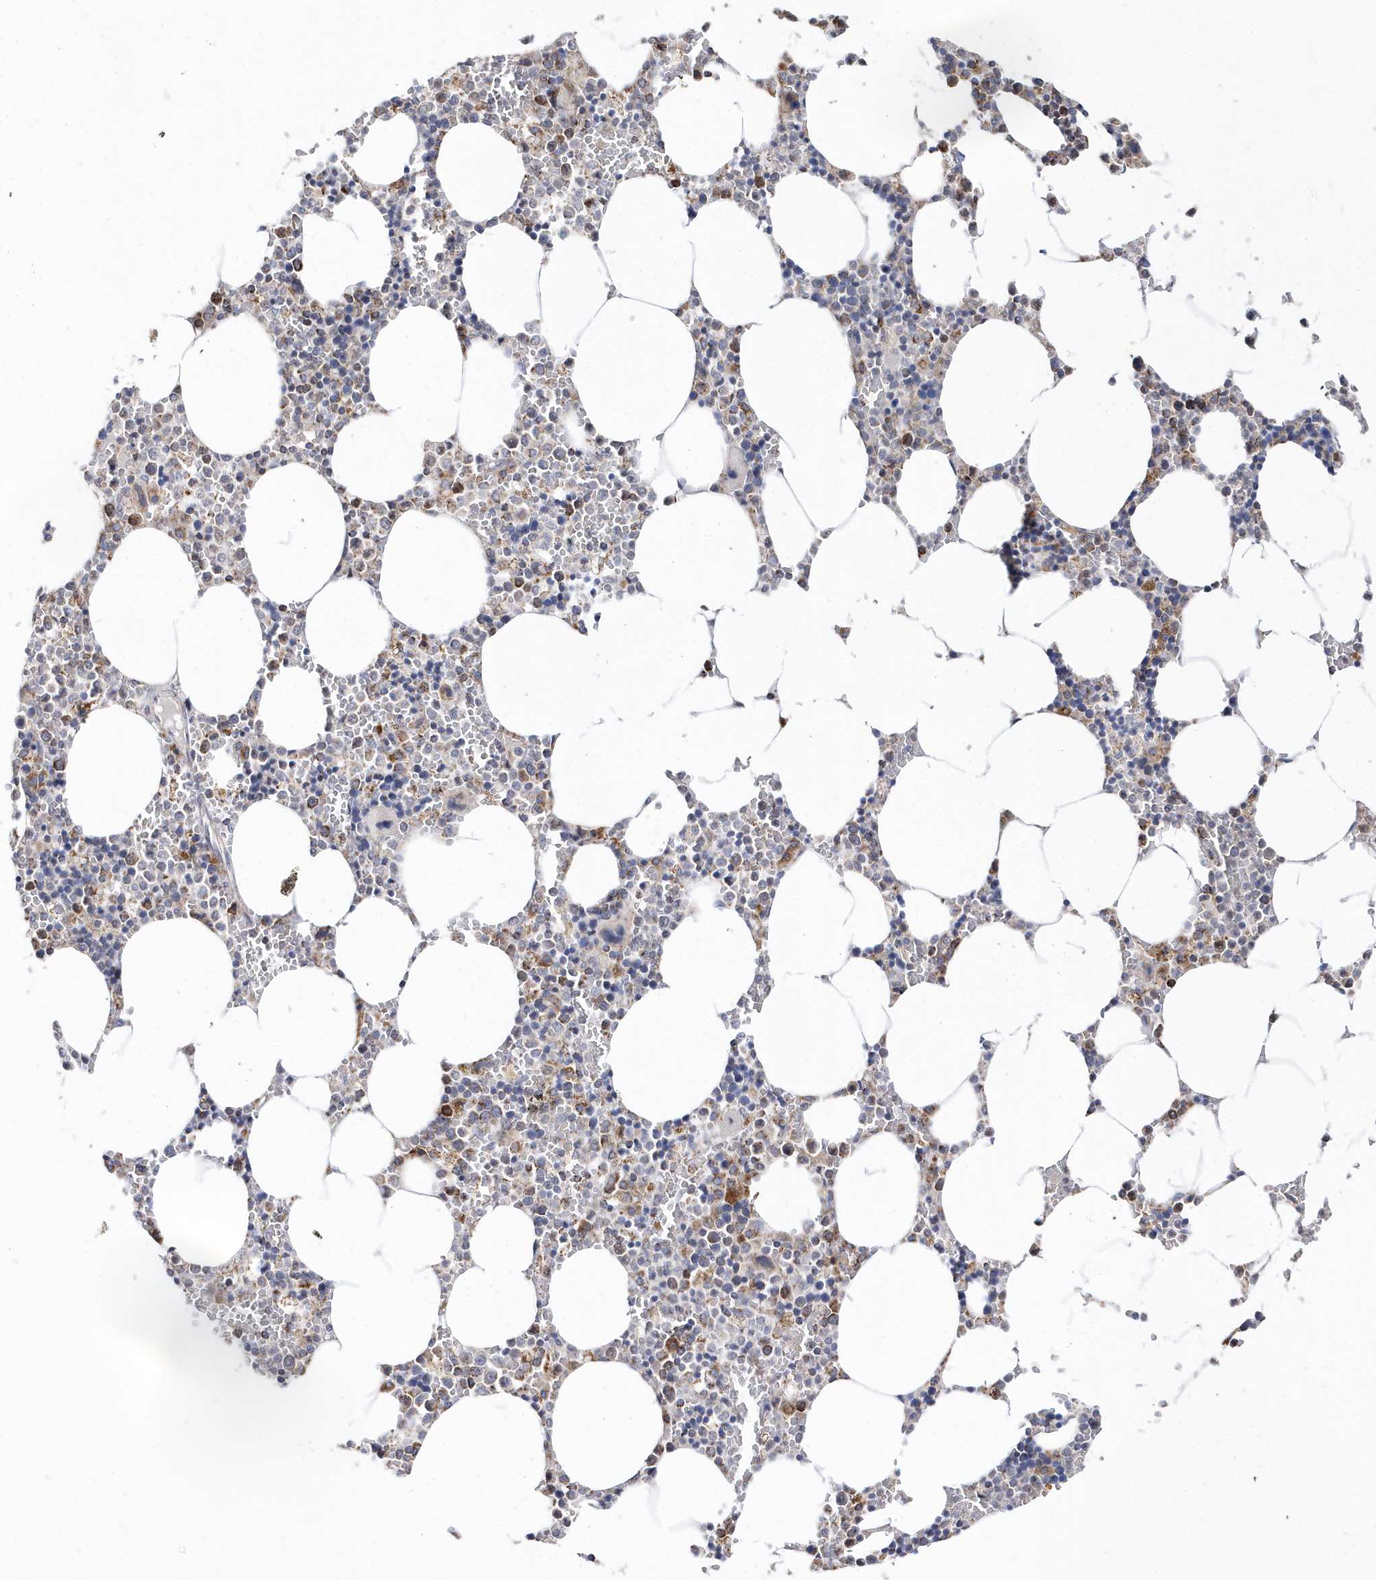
{"staining": {"intensity": "moderate", "quantity": "<25%", "location": "cytoplasmic/membranous"}, "tissue": "bone marrow", "cell_type": "Hematopoietic cells", "image_type": "normal", "snomed": [{"axis": "morphology", "description": "Normal tissue, NOS"}, {"axis": "topography", "description": "Bone marrow"}], "caption": "Normal bone marrow exhibits moderate cytoplasmic/membranous positivity in approximately <25% of hematopoietic cells, visualized by immunohistochemistry. (IHC, brightfield microscopy, high magnification).", "gene": "SPATA5", "patient": {"sex": "male", "age": 70}}